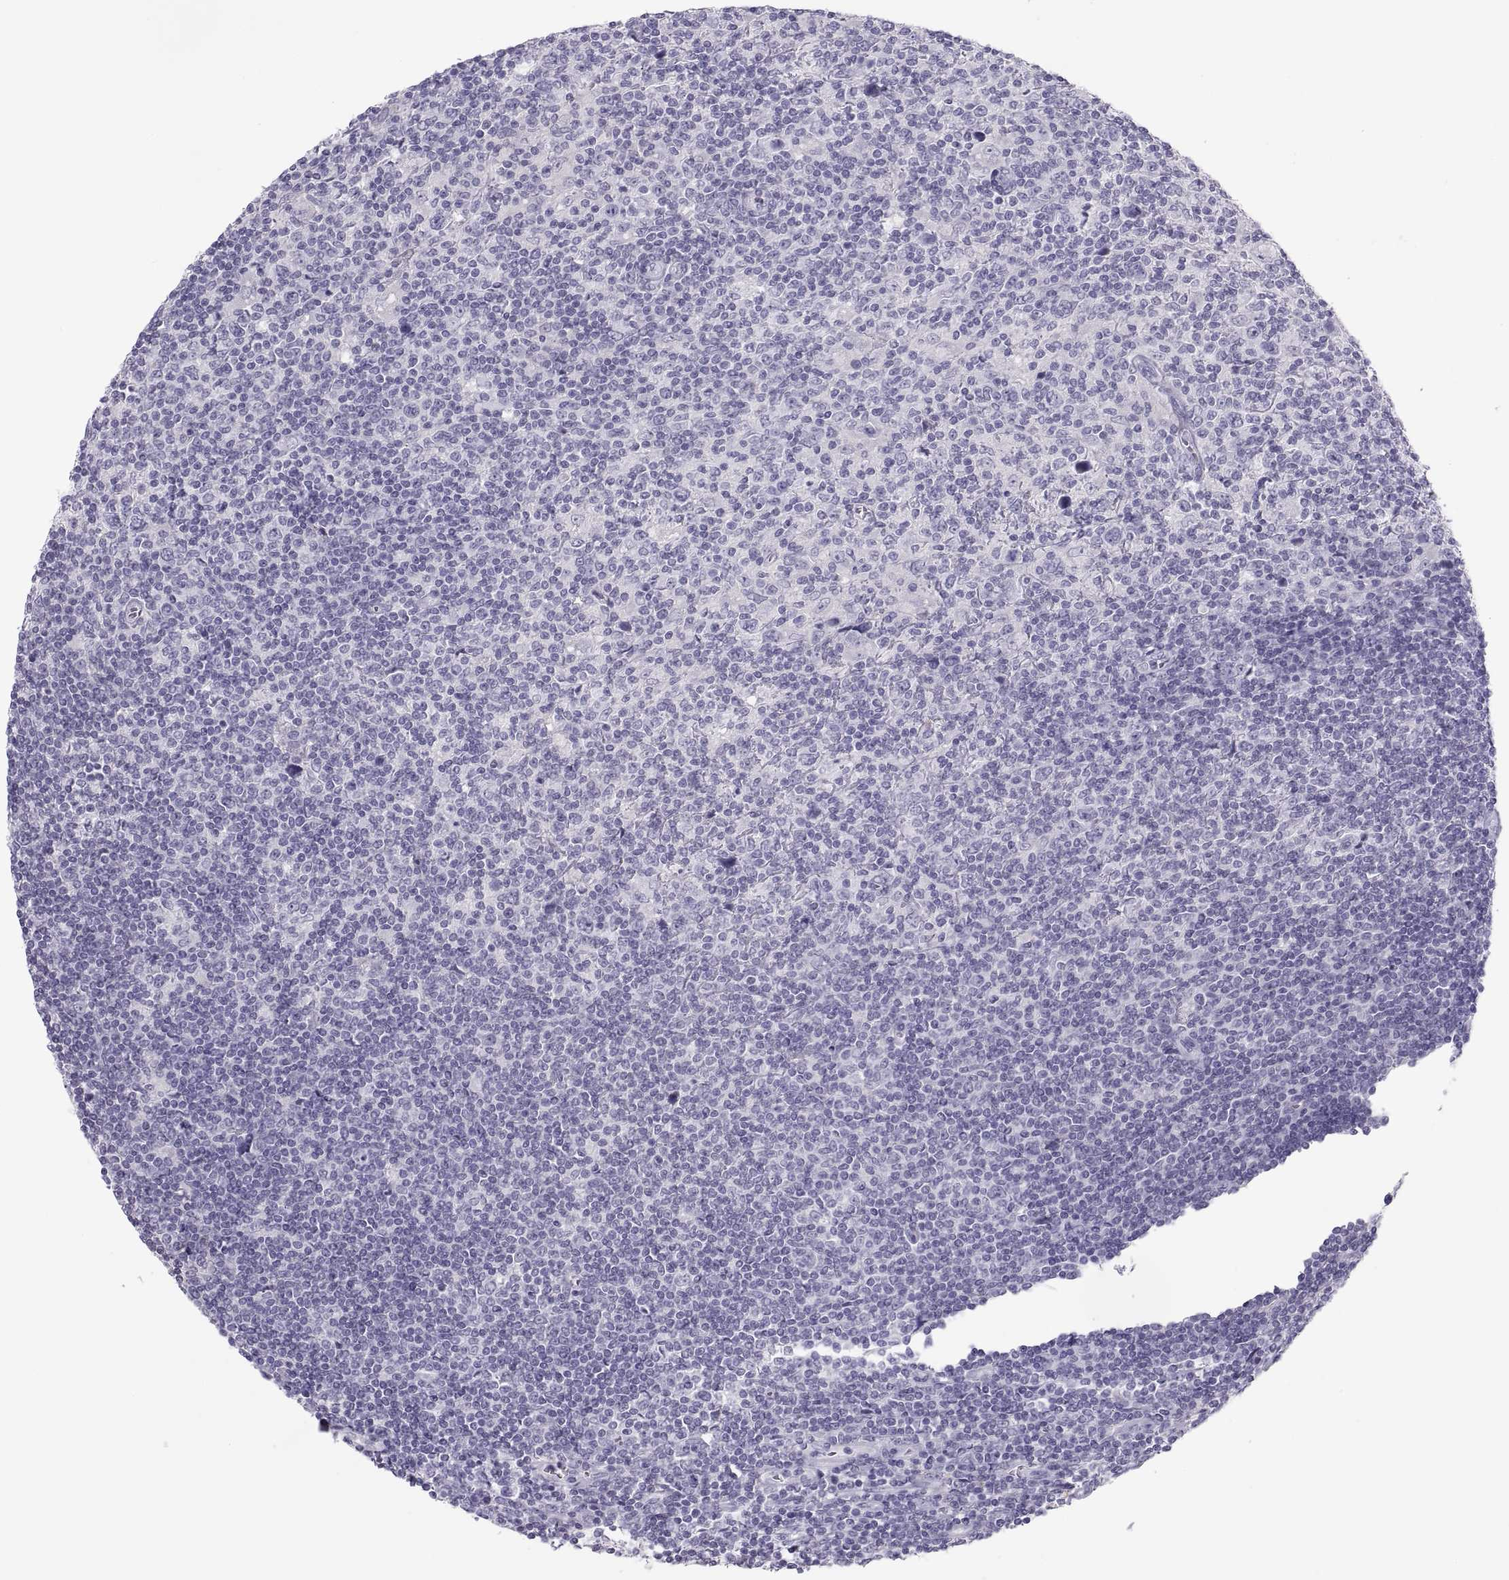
{"staining": {"intensity": "negative", "quantity": "none", "location": "none"}, "tissue": "lymphoma", "cell_type": "Tumor cells", "image_type": "cancer", "snomed": [{"axis": "morphology", "description": "Hodgkin's disease, NOS"}, {"axis": "topography", "description": "Lymph node"}], "caption": "Immunohistochemical staining of Hodgkin's disease displays no significant positivity in tumor cells.", "gene": "MAGEB2", "patient": {"sex": "male", "age": 40}}